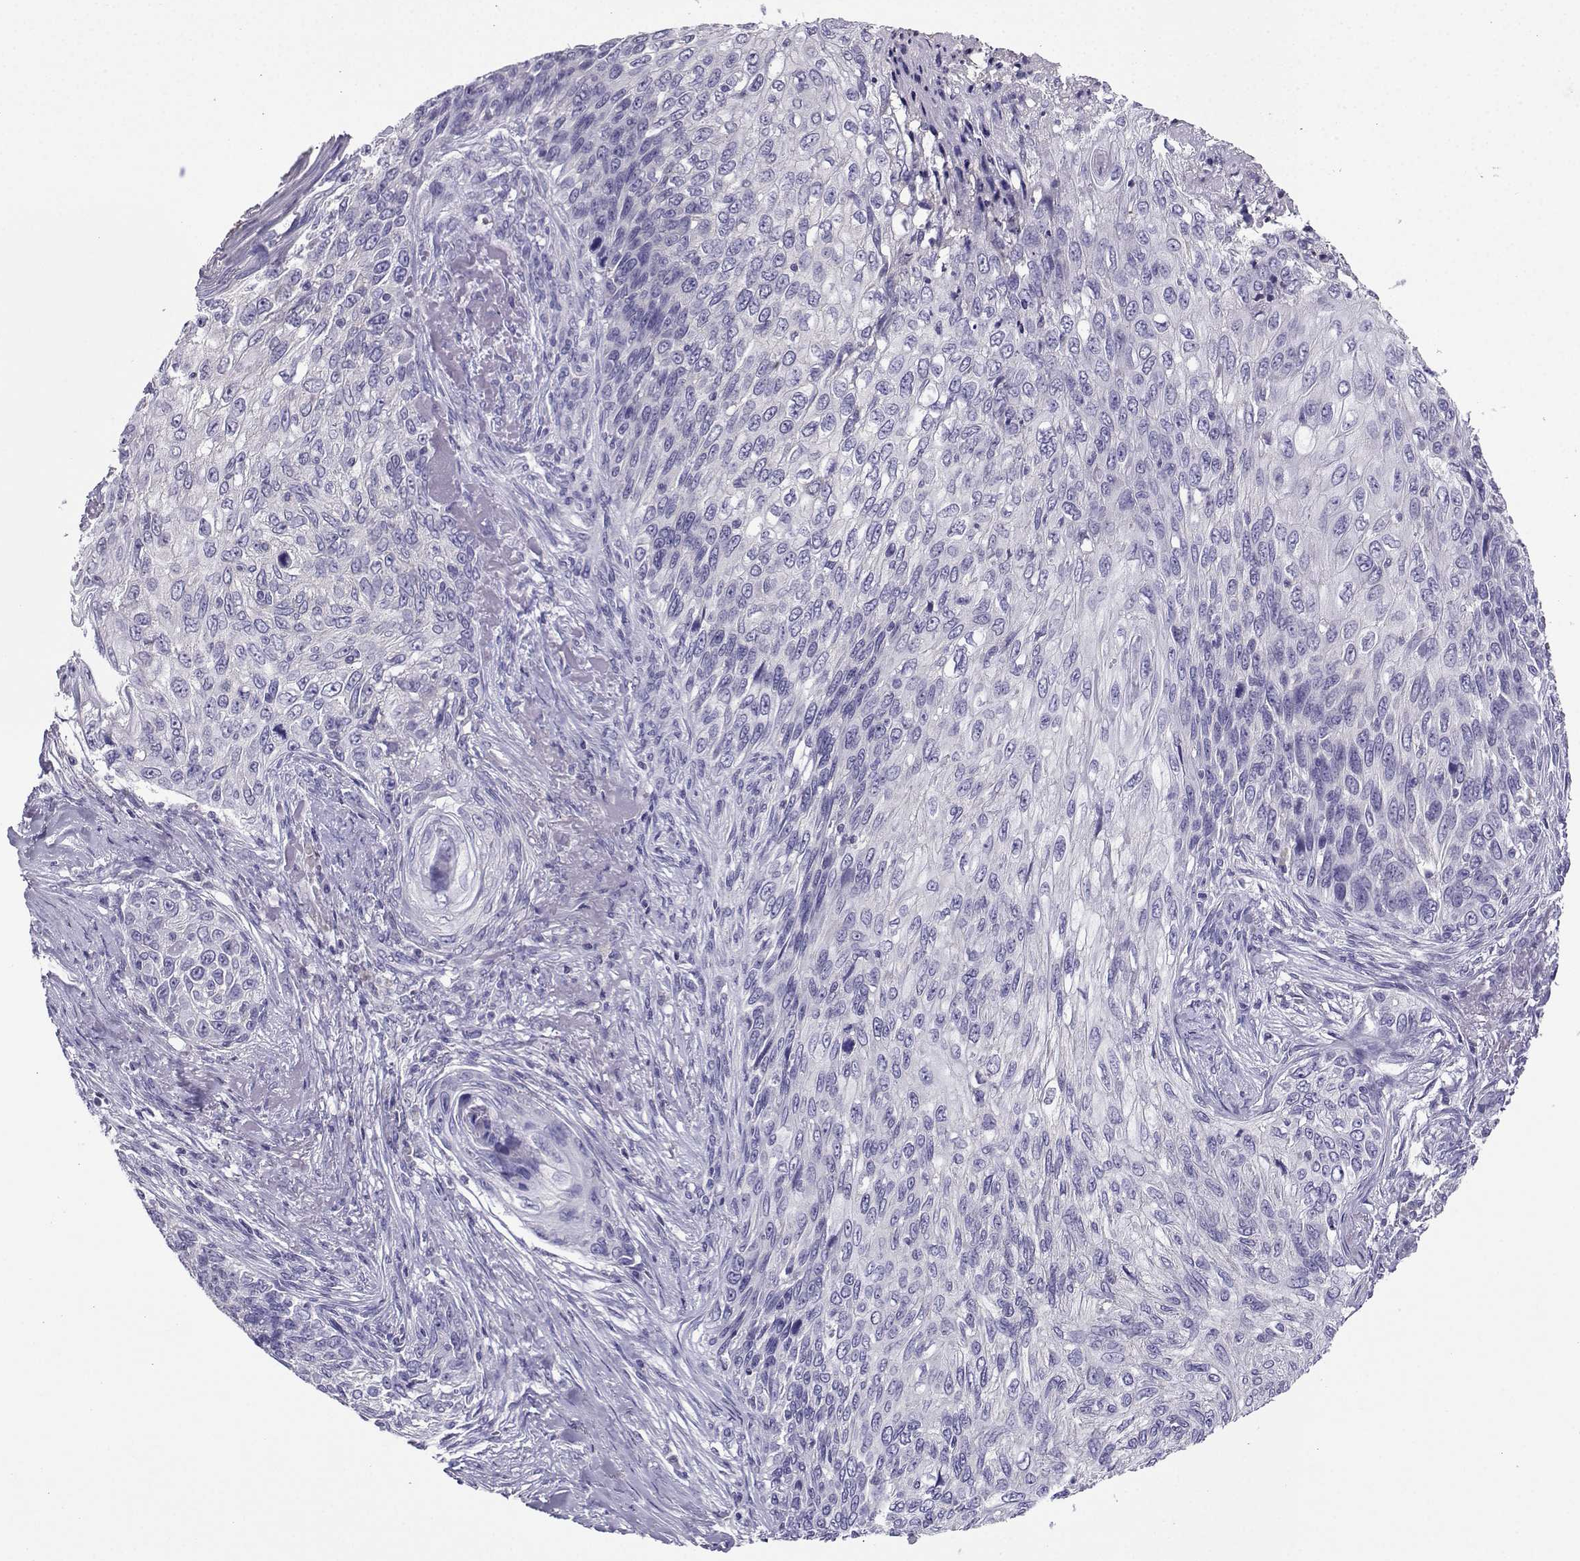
{"staining": {"intensity": "negative", "quantity": "none", "location": "none"}, "tissue": "skin cancer", "cell_type": "Tumor cells", "image_type": "cancer", "snomed": [{"axis": "morphology", "description": "Squamous cell carcinoma, NOS"}, {"axis": "topography", "description": "Skin"}], "caption": "Protein analysis of skin cancer reveals no significant staining in tumor cells.", "gene": "LINGO1", "patient": {"sex": "male", "age": 92}}